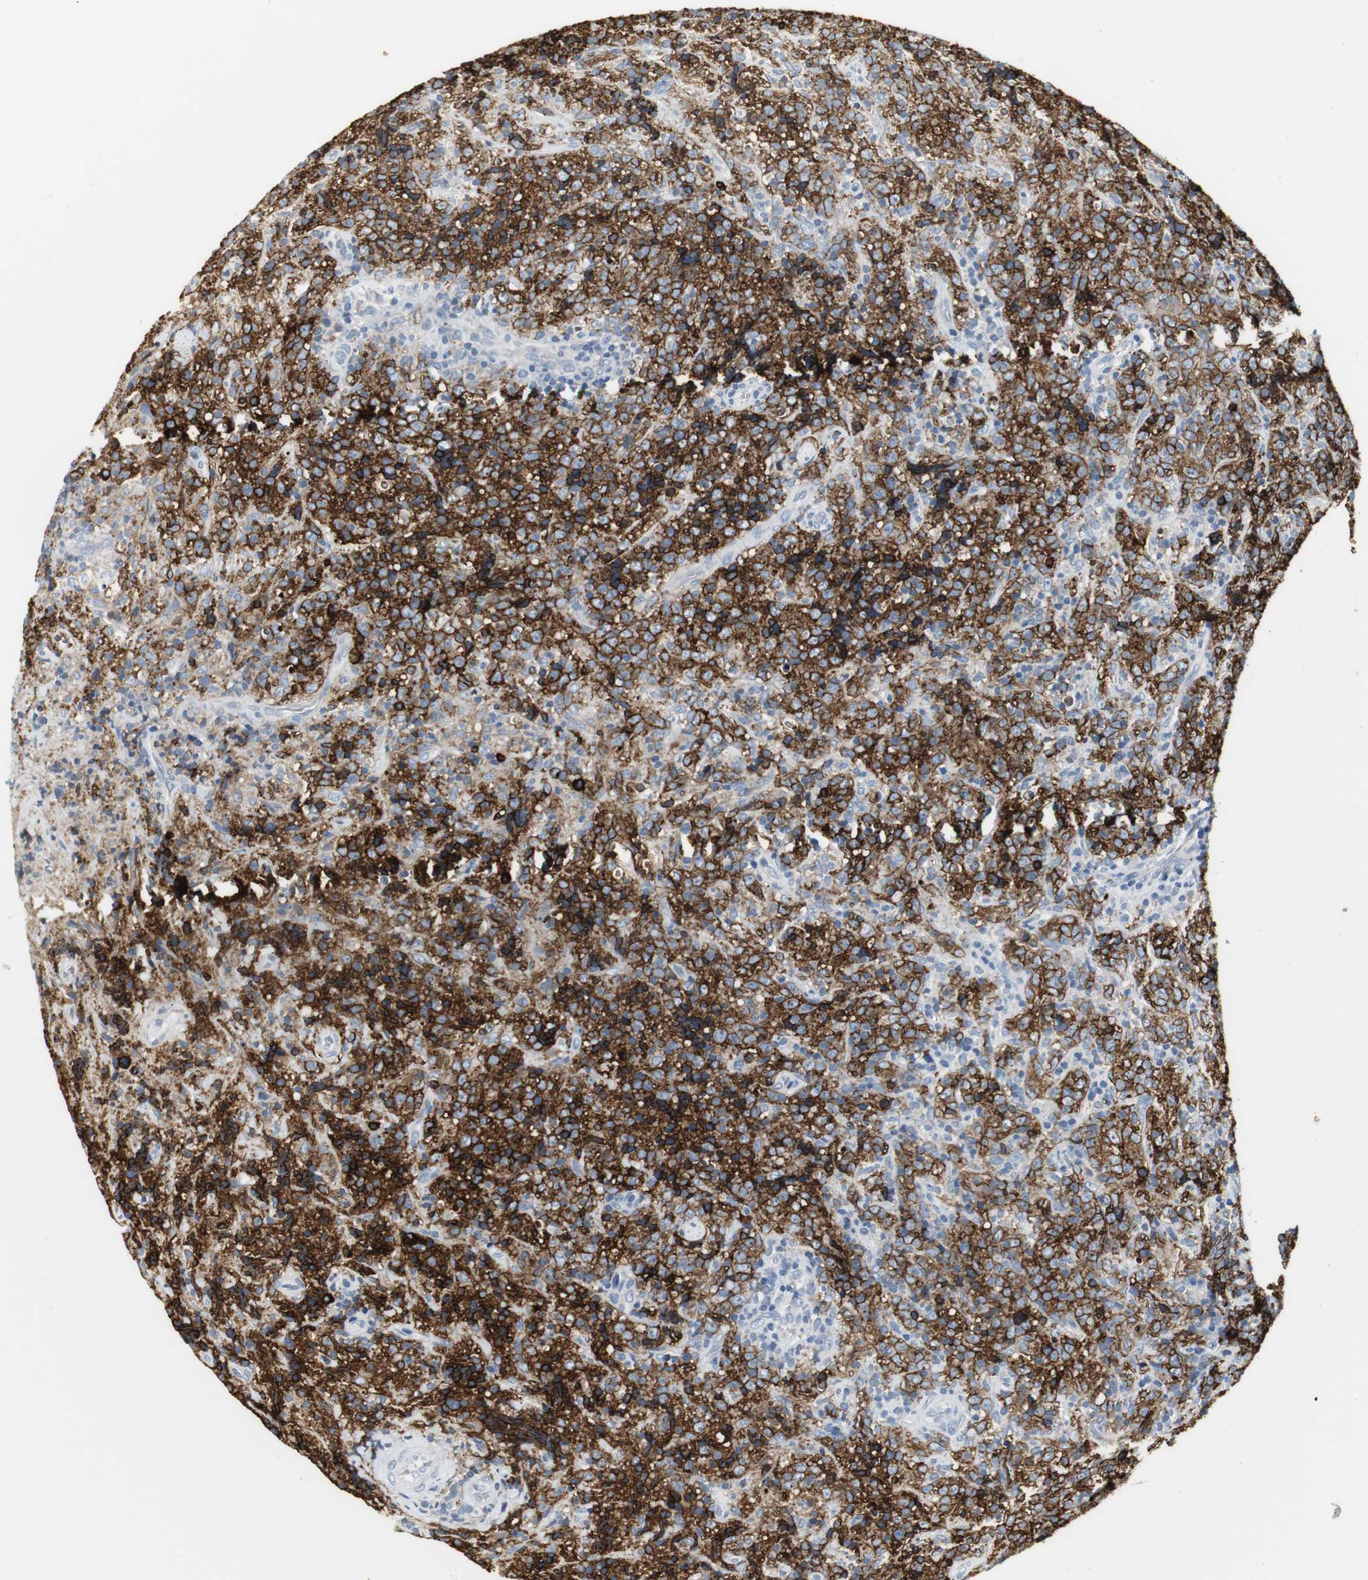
{"staining": {"intensity": "strong", "quantity": ">75%", "location": "cytoplasmic/membranous"}, "tissue": "lymphoma", "cell_type": "Tumor cells", "image_type": "cancer", "snomed": [{"axis": "morphology", "description": "Malignant lymphoma, non-Hodgkin's type, High grade"}, {"axis": "topography", "description": "Tonsil"}], "caption": "Immunohistochemical staining of human lymphoma displays high levels of strong cytoplasmic/membranous expression in about >75% of tumor cells.", "gene": "SLC2A5", "patient": {"sex": "female", "age": 36}}